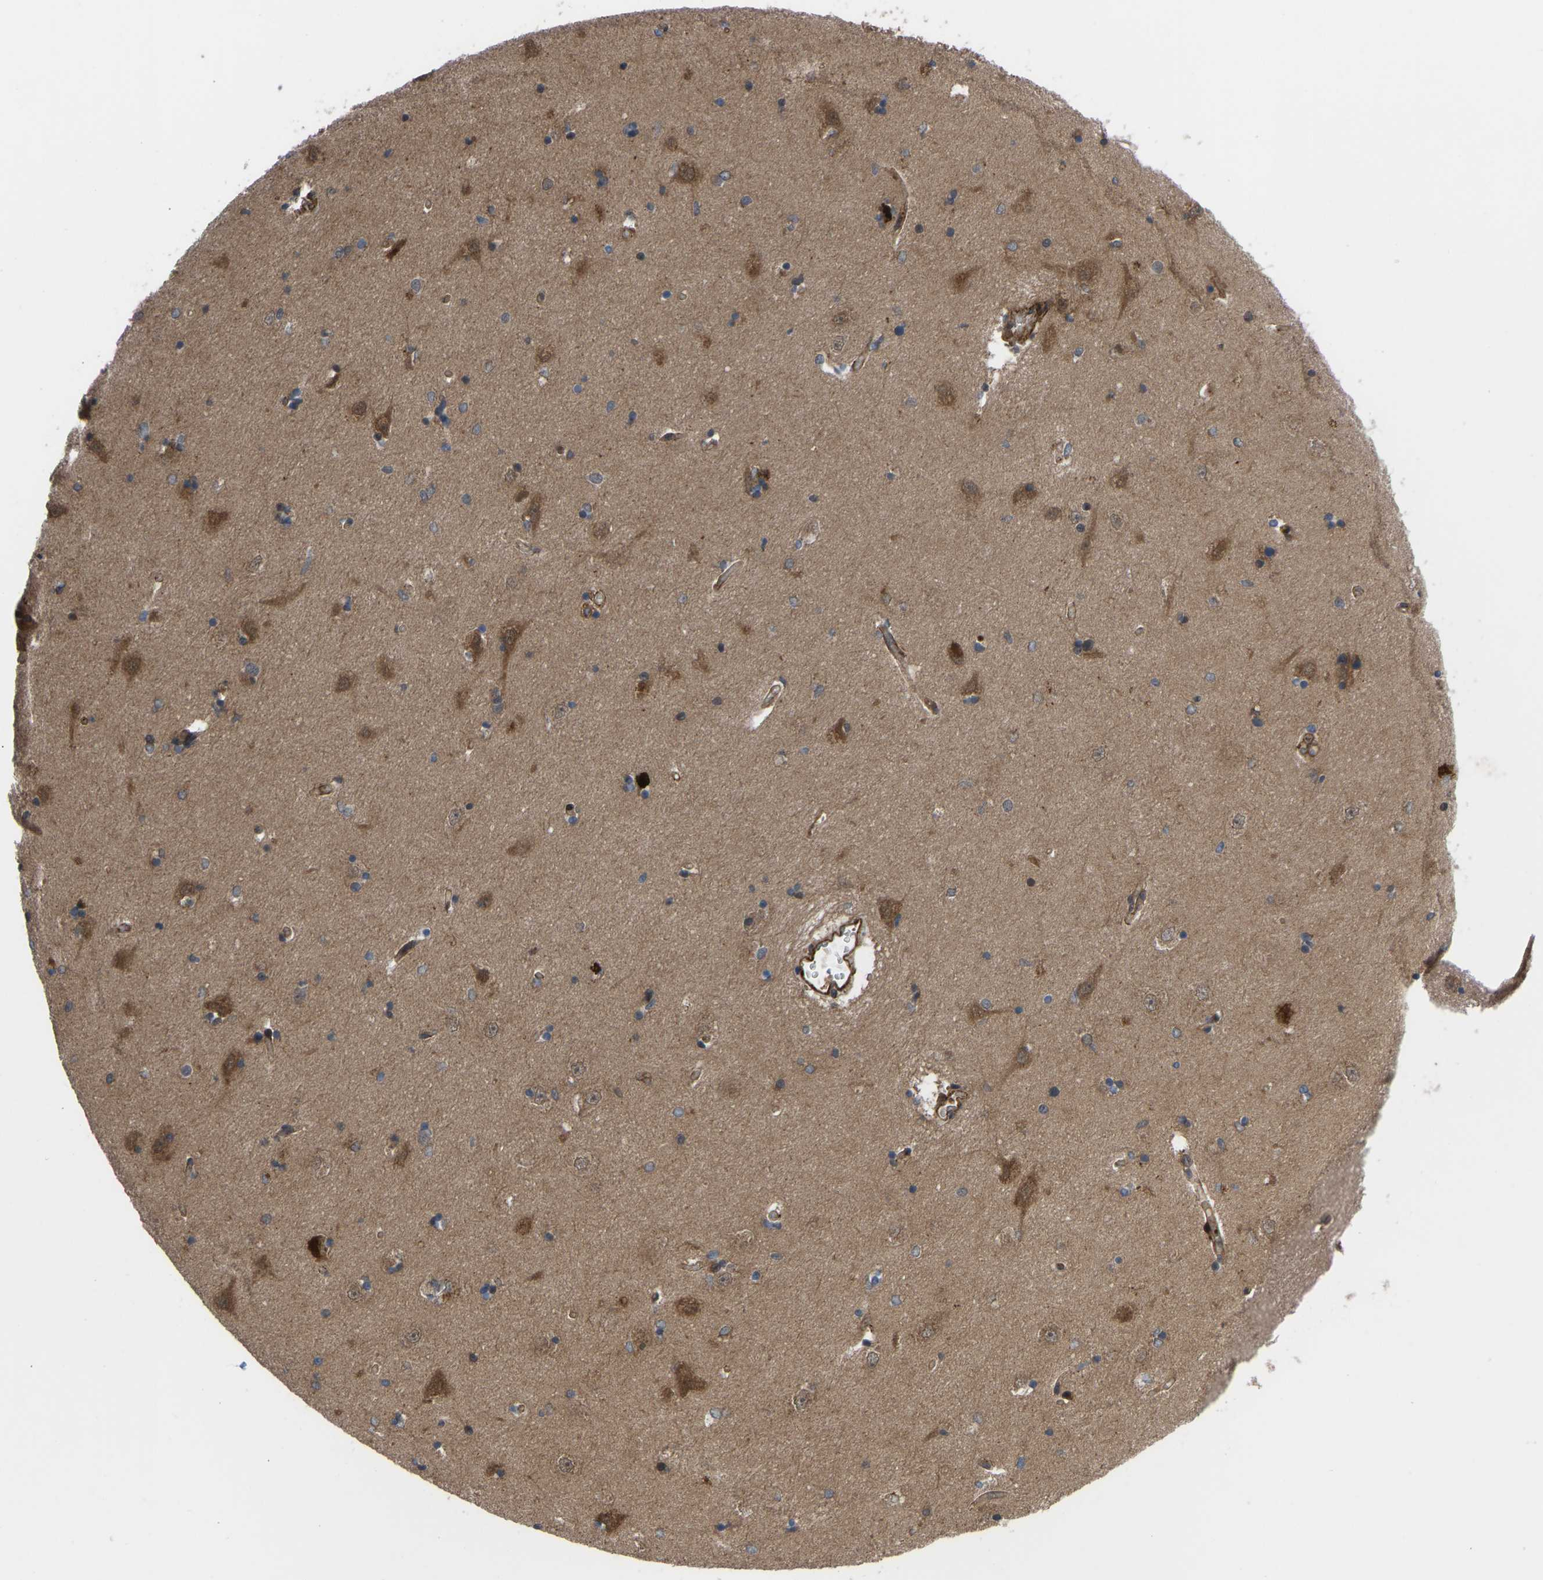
{"staining": {"intensity": "moderate", "quantity": "<25%", "location": "cytoplasmic/membranous"}, "tissue": "hippocampus", "cell_type": "Glial cells", "image_type": "normal", "snomed": [{"axis": "morphology", "description": "Normal tissue, NOS"}, {"axis": "topography", "description": "Hippocampus"}], "caption": "Immunohistochemical staining of unremarkable human hippocampus shows low levels of moderate cytoplasmic/membranous staining in about <25% of glial cells. (DAB IHC, brown staining for protein, blue staining for nuclei).", "gene": "CYP7B1", "patient": {"sex": "male", "age": 45}}